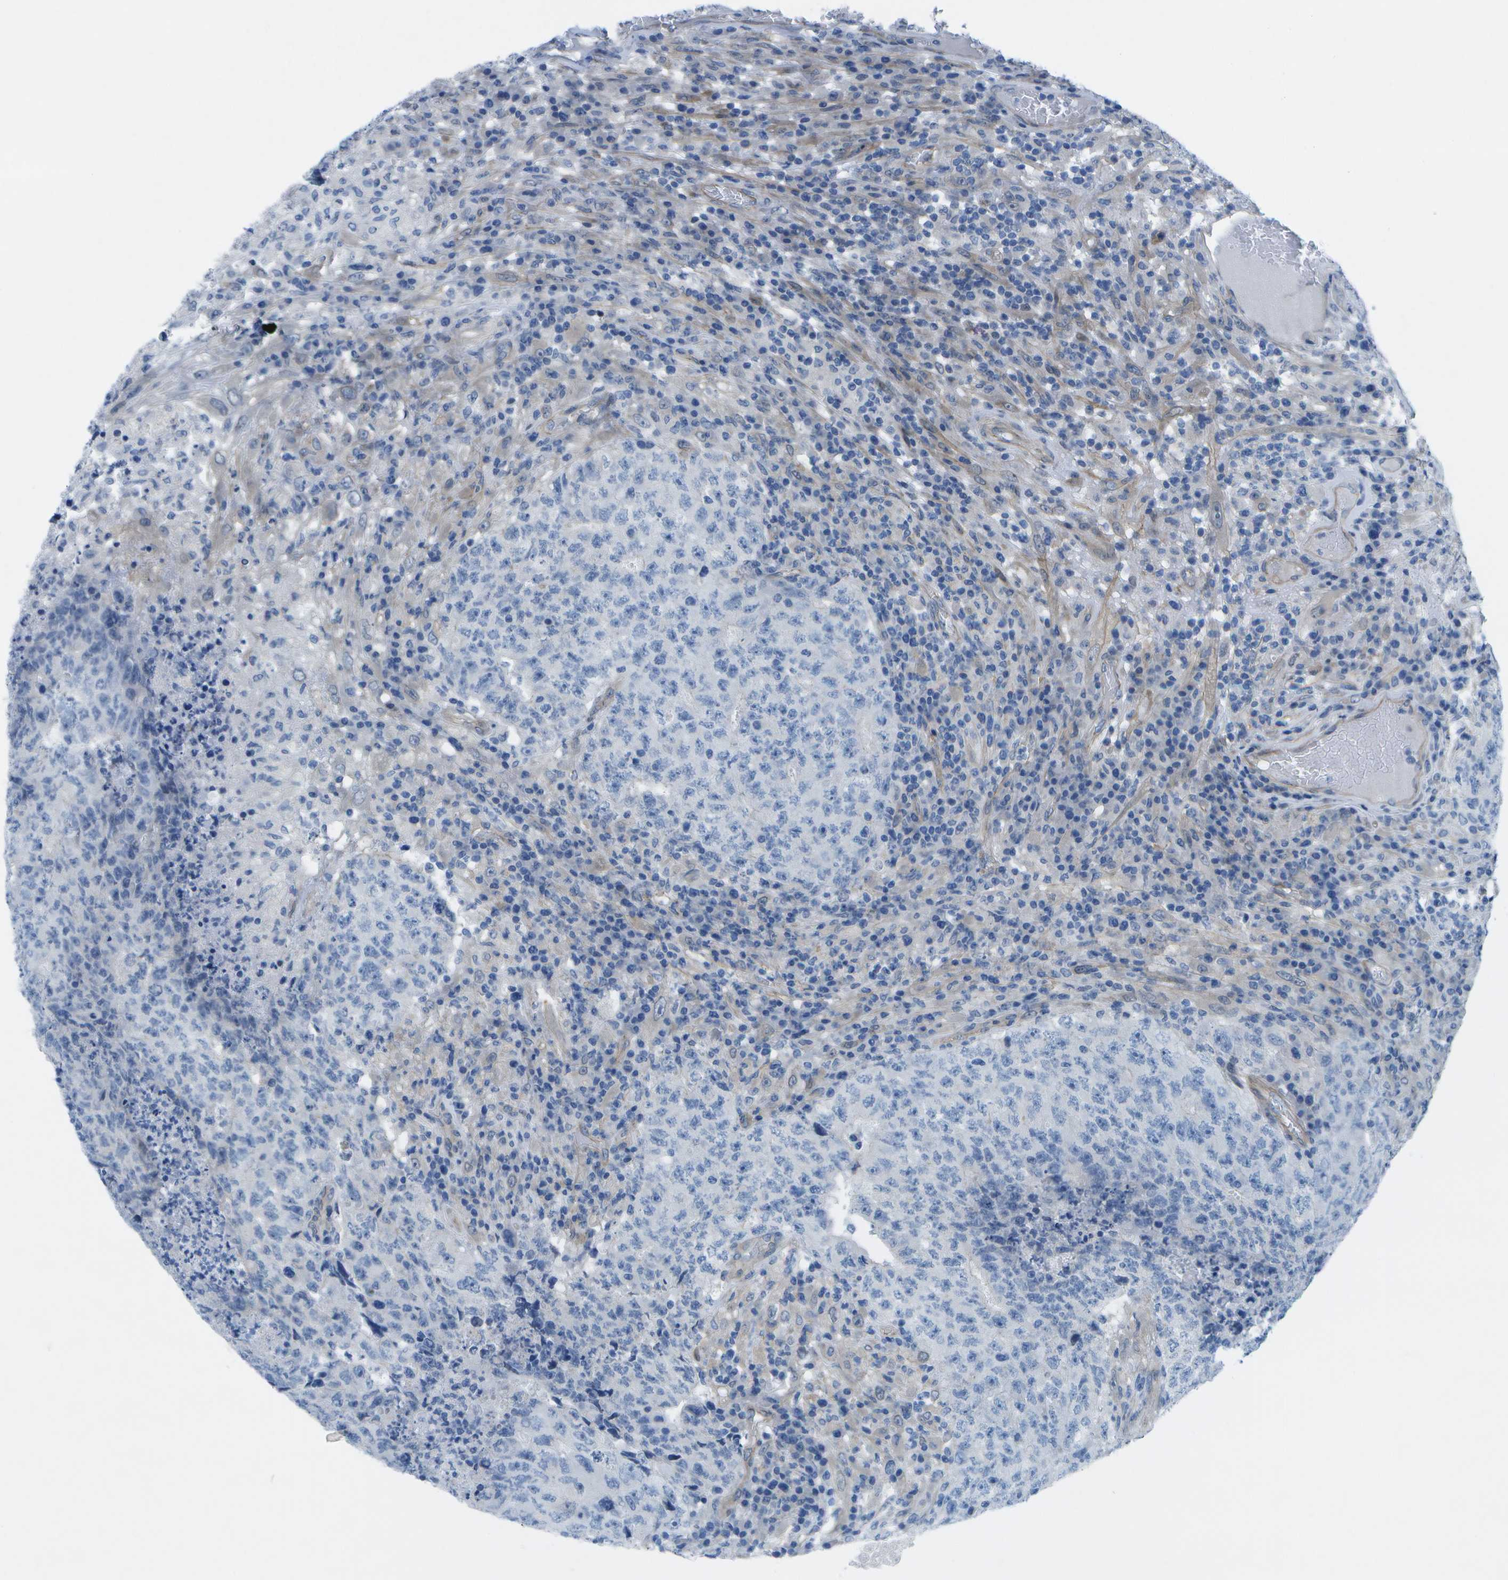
{"staining": {"intensity": "negative", "quantity": "none", "location": "none"}, "tissue": "testis cancer", "cell_type": "Tumor cells", "image_type": "cancer", "snomed": [{"axis": "morphology", "description": "Necrosis, NOS"}, {"axis": "morphology", "description": "Carcinoma, Embryonal, NOS"}, {"axis": "topography", "description": "Testis"}], "caption": "High magnification brightfield microscopy of embryonal carcinoma (testis) stained with DAB (3,3'-diaminobenzidine) (brown) and counterstained with hematoxylin (blue): tumor cells show no significant expression.", "gene": "SORBS3", "patient": {"sex": "male", "age": 19}}